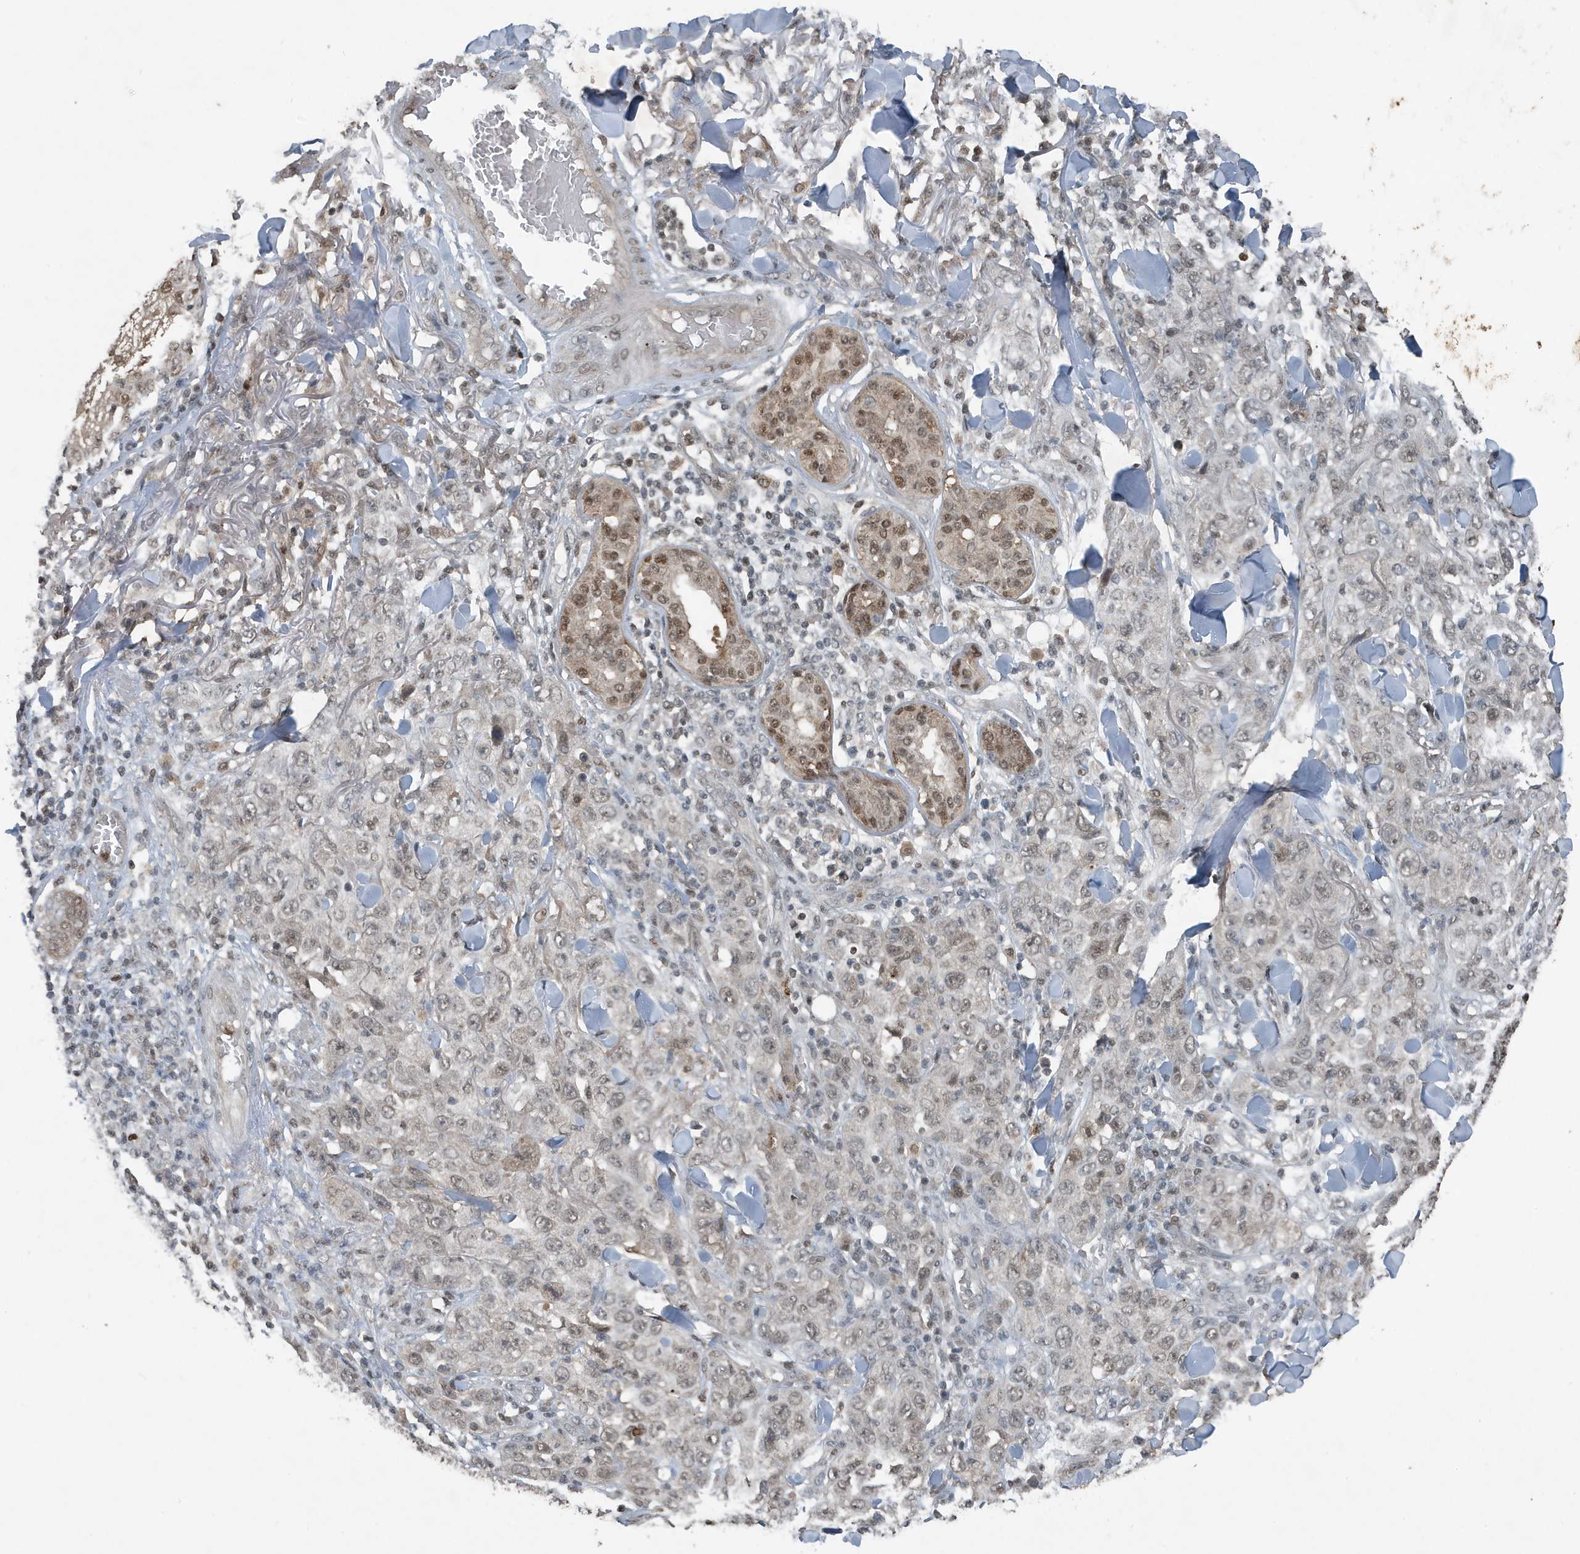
{"staining": {"intensity": "weak", "quantity": ">75%", "location": "nuclear"}, "tissue": "skin cancer", "cell_type": "Tumor cells", "image_type": "cancer", "snomed": [{"axis": "morphology", "description": "Squamous cell carcinoma, NOS"}, {"axis": "topography", "description": "Skin"}], "caption": "Brown immunohistochemical staining in human skin cancer (squamous cell carcinoma) reveals weak nuclear staining in approximately >75% of tumor cells.", "gene": "HSPA1A", "patient": {"sex": "female", "age": 88}}